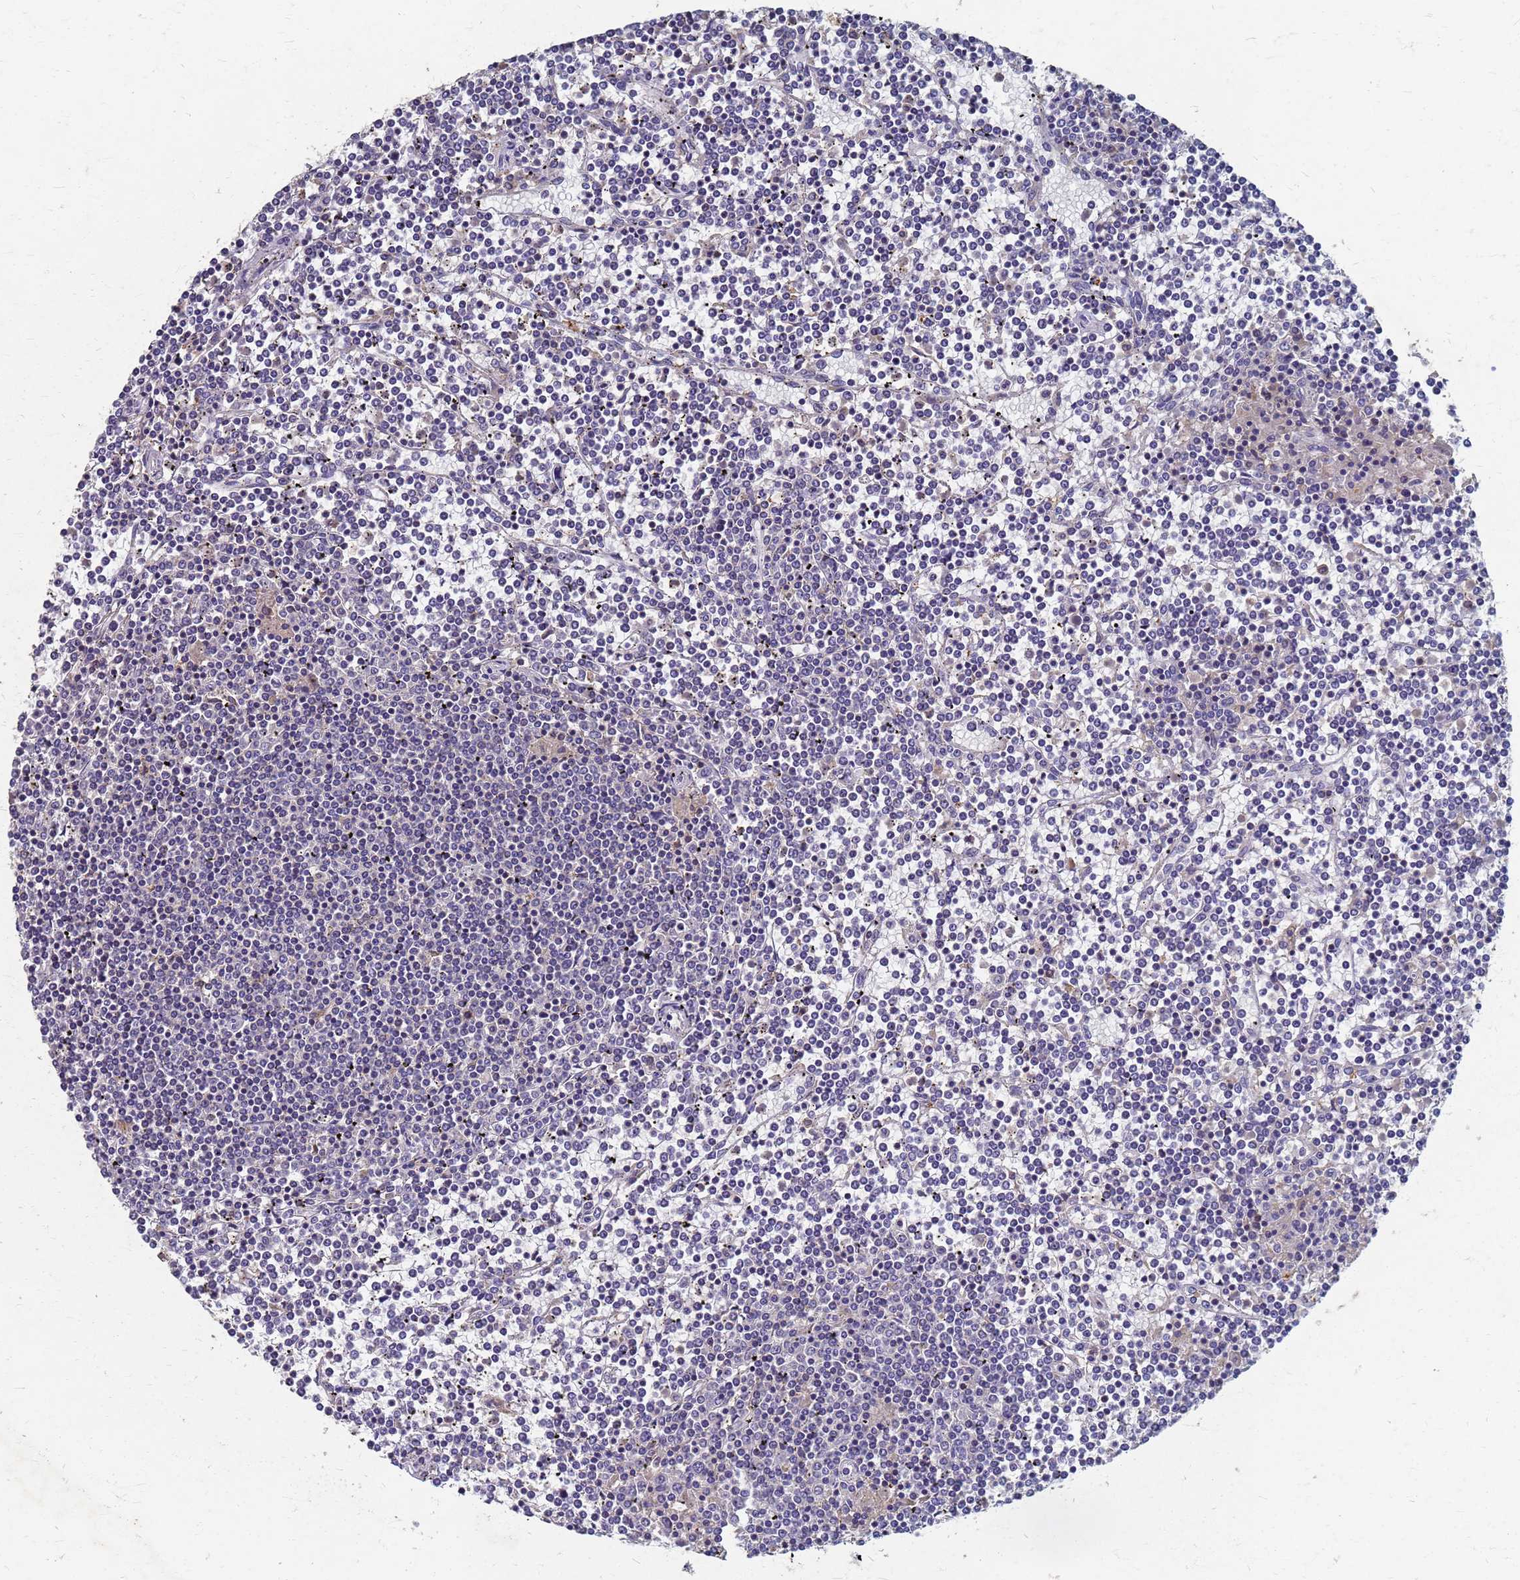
{"staining": {"intensity": "negative", "quantity": "none", "location": "none"}, "tissue": "lymphoma", "cell_type": "Tumor cells", "image_type": "cancer", "snomed": [{"axis": "morphology", "description": "Malignant lymphoma, non-Hodgkin's type, Low grade"}, {"axis": "topography", "description": "Spleen"}], "caption": "Immunohistochemistry (IHC) histopathology image of neoplastic tissue: low-grade malignant lymphoma, non-Hodgkin's type stained with DAB reveals no significant protein positivity in tumor cells. (DAB (3,3'-diaminobenzidine) IHC, high magnification).", "gene": "KRCC1", "patient": {"sex": "female", "age": 19}}